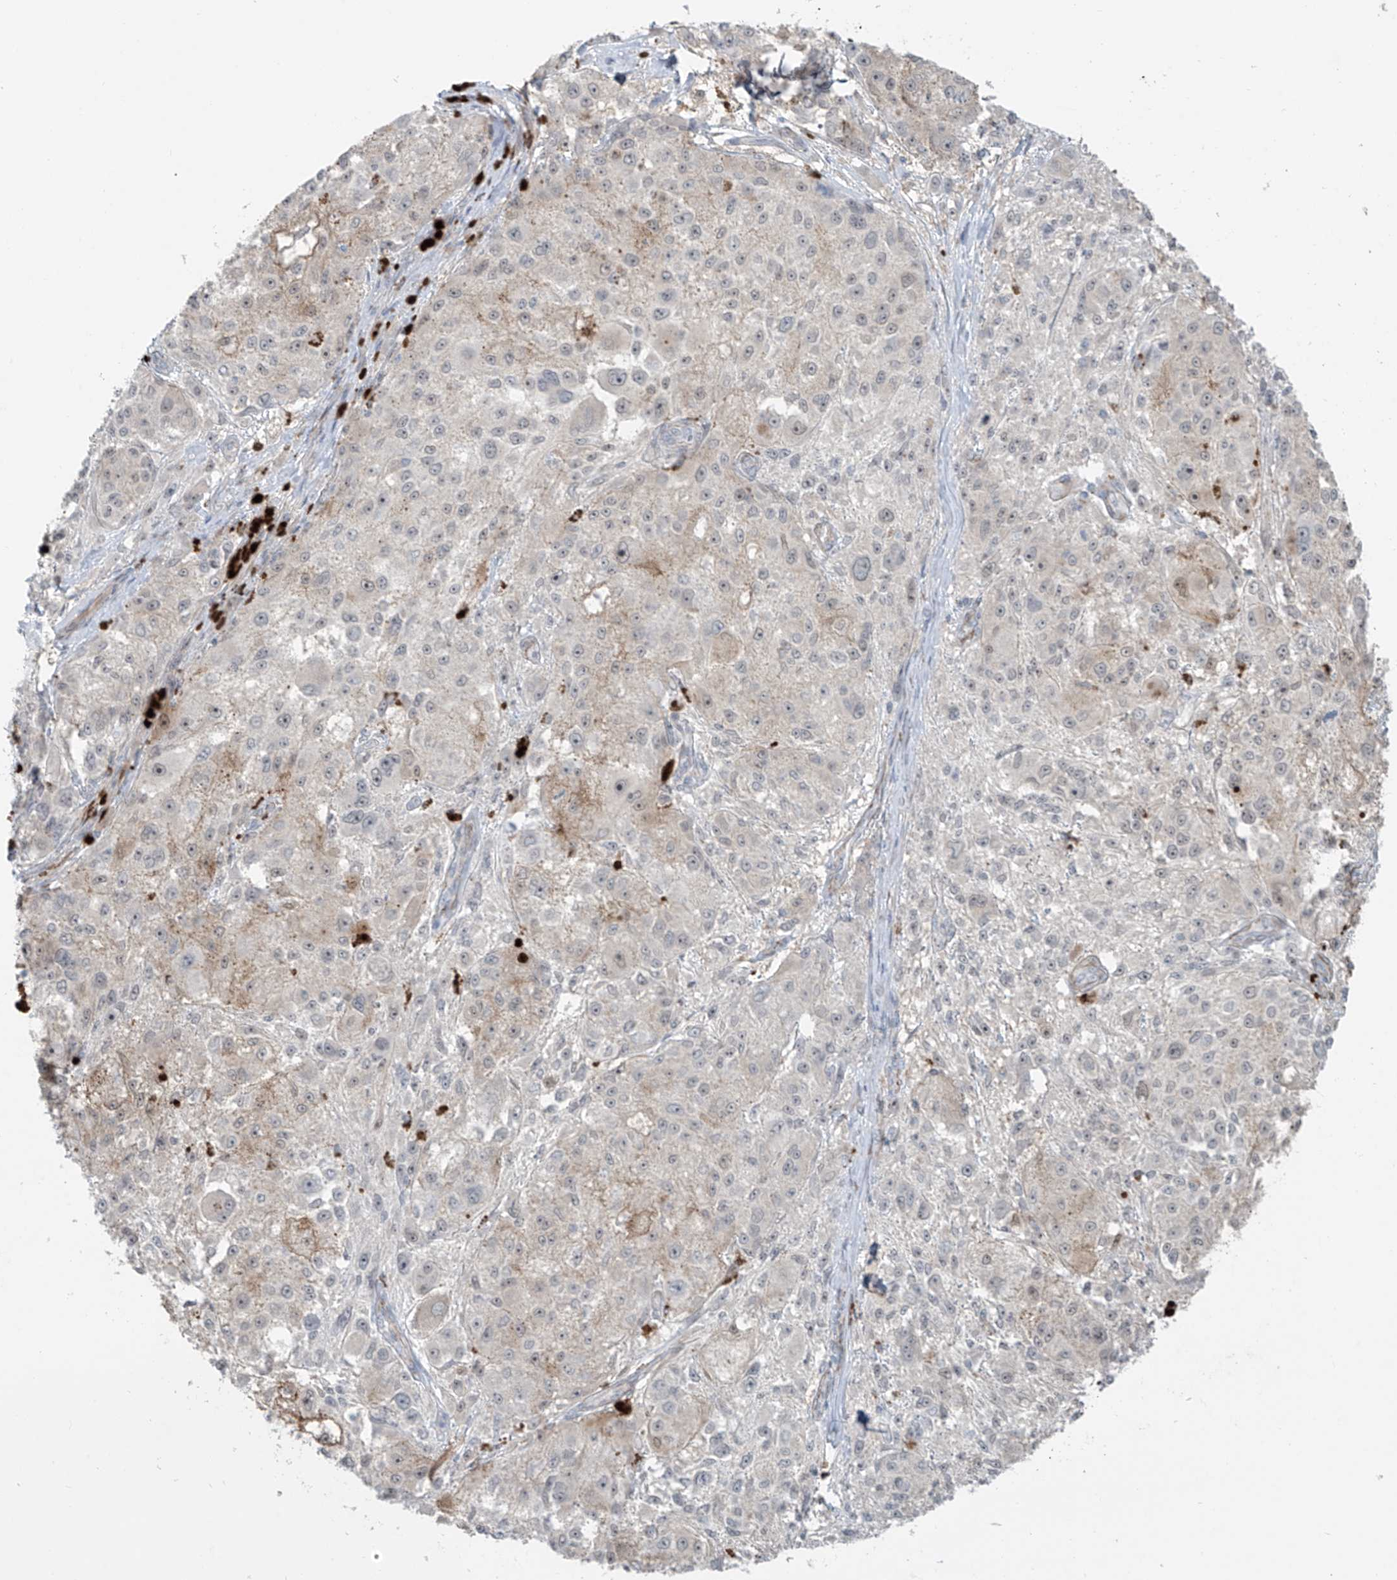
{"staining": {"intensity": "negative", "quantity": "none", "location": "none"}, "tissue": "melanoma", "cell_type": "Tumor cells", "image_type": "cancer", "snomed": [{"axis": "morphology", "description": "Necrosis, NOS"}, {"axis": "morphology", "description": "Malignant melanoma, NOS"}, {"axis": "topography", "description": "Skin"}], "caption": "Melanoma was stained to show a protein in brown. There is no significant positivity in tumor cells.", "gene": "RASGEF1A", "patient": {"sex": "female", "age": 87}}